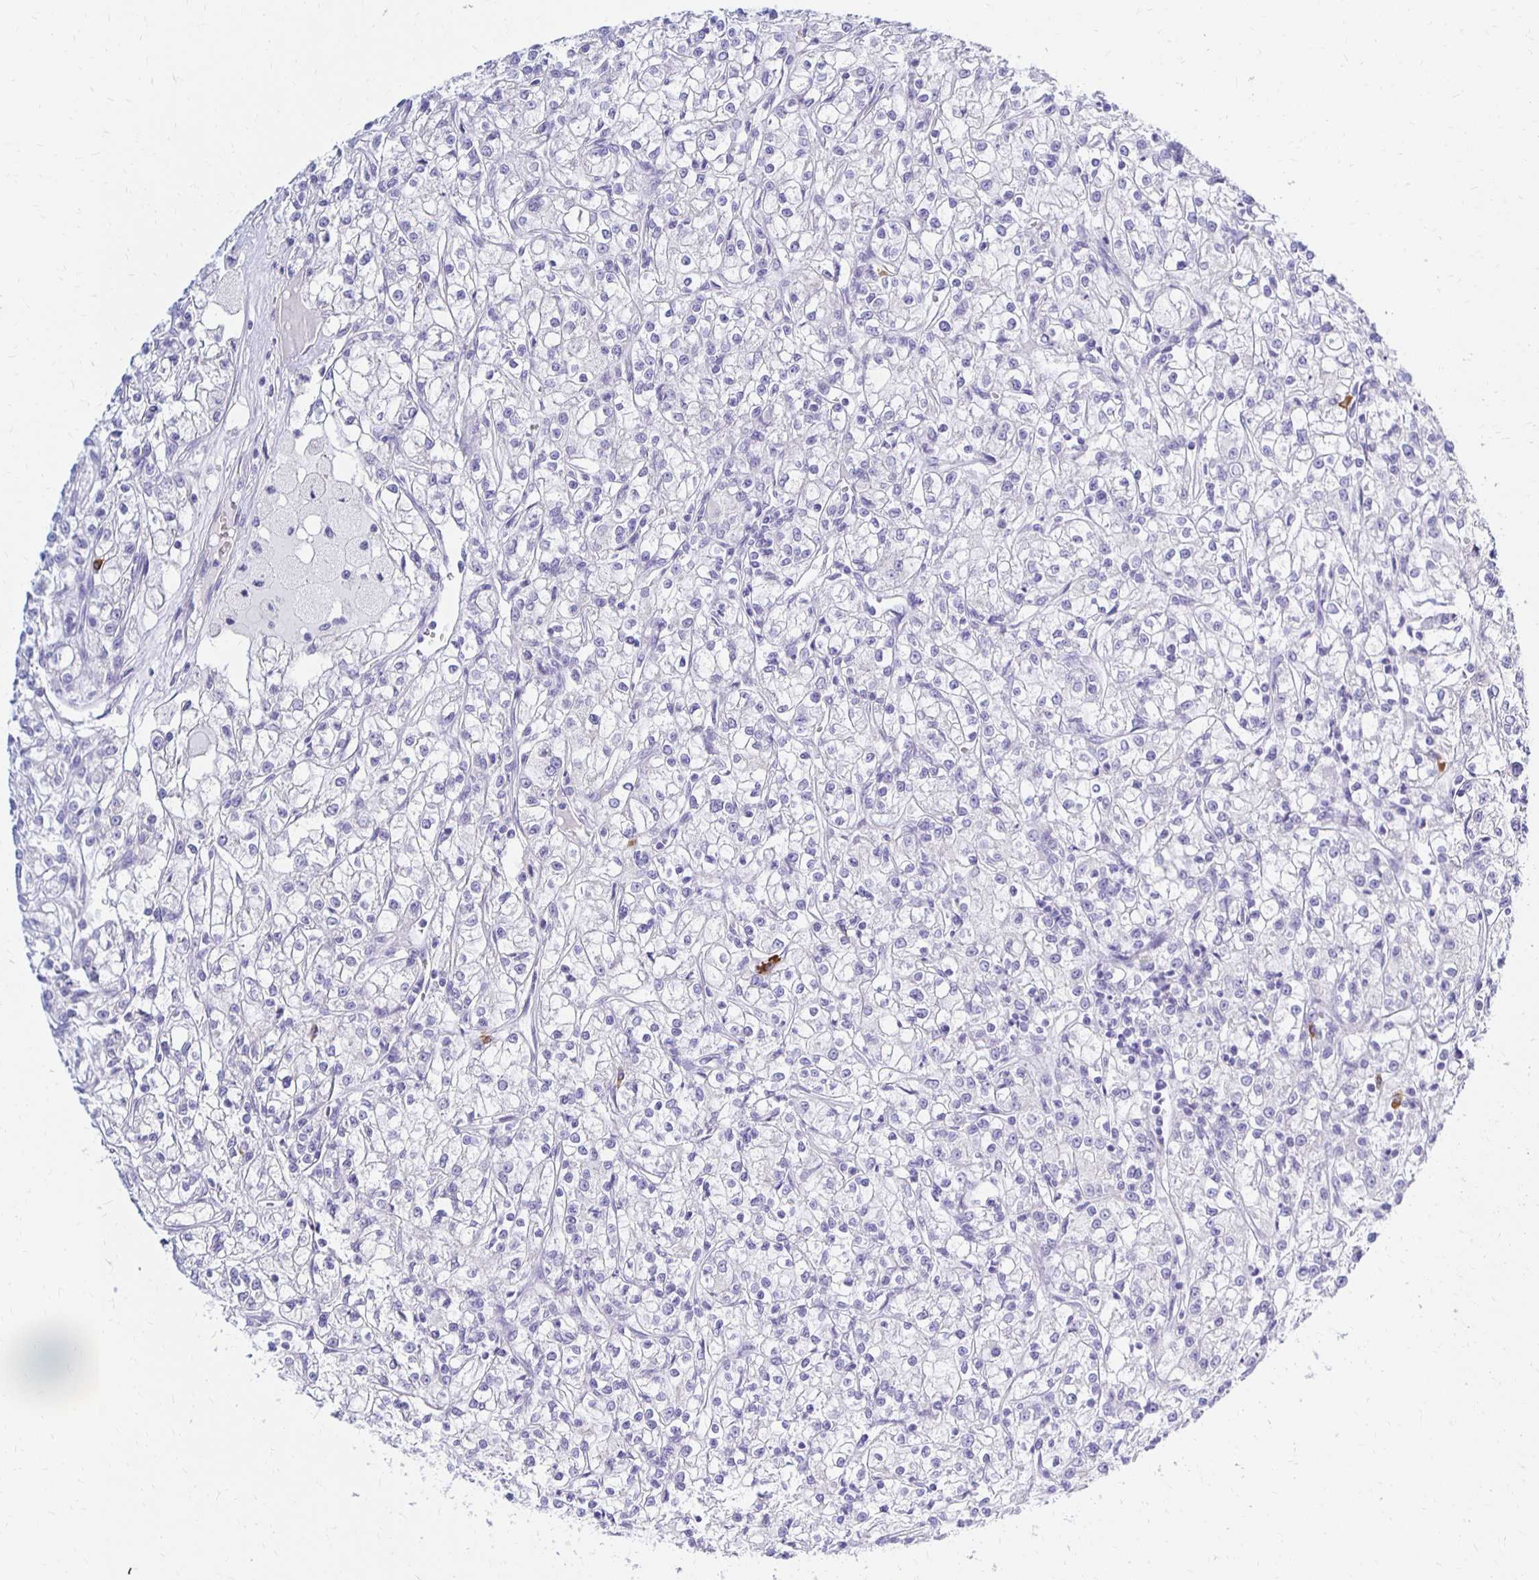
{"staining": {"intensity": "negative", "quantity": "none", "location": "none"}, "tissue": "renal cancer", "cell_type": "Tumor cells", "image_type": "cancer", "snomed": [{"axis": "morphology", "description": "Adenocarcinoma, NOS"}, {"axis": "topography", "description": "Kidney"}], "caption": "Human renal cancer (adenocarcinoma) stained for a protein using immunohistochemistry exhibits no expression in tumor cells.", "gene": "FNTB", "patient": {"sex": "female", "age": 59}}